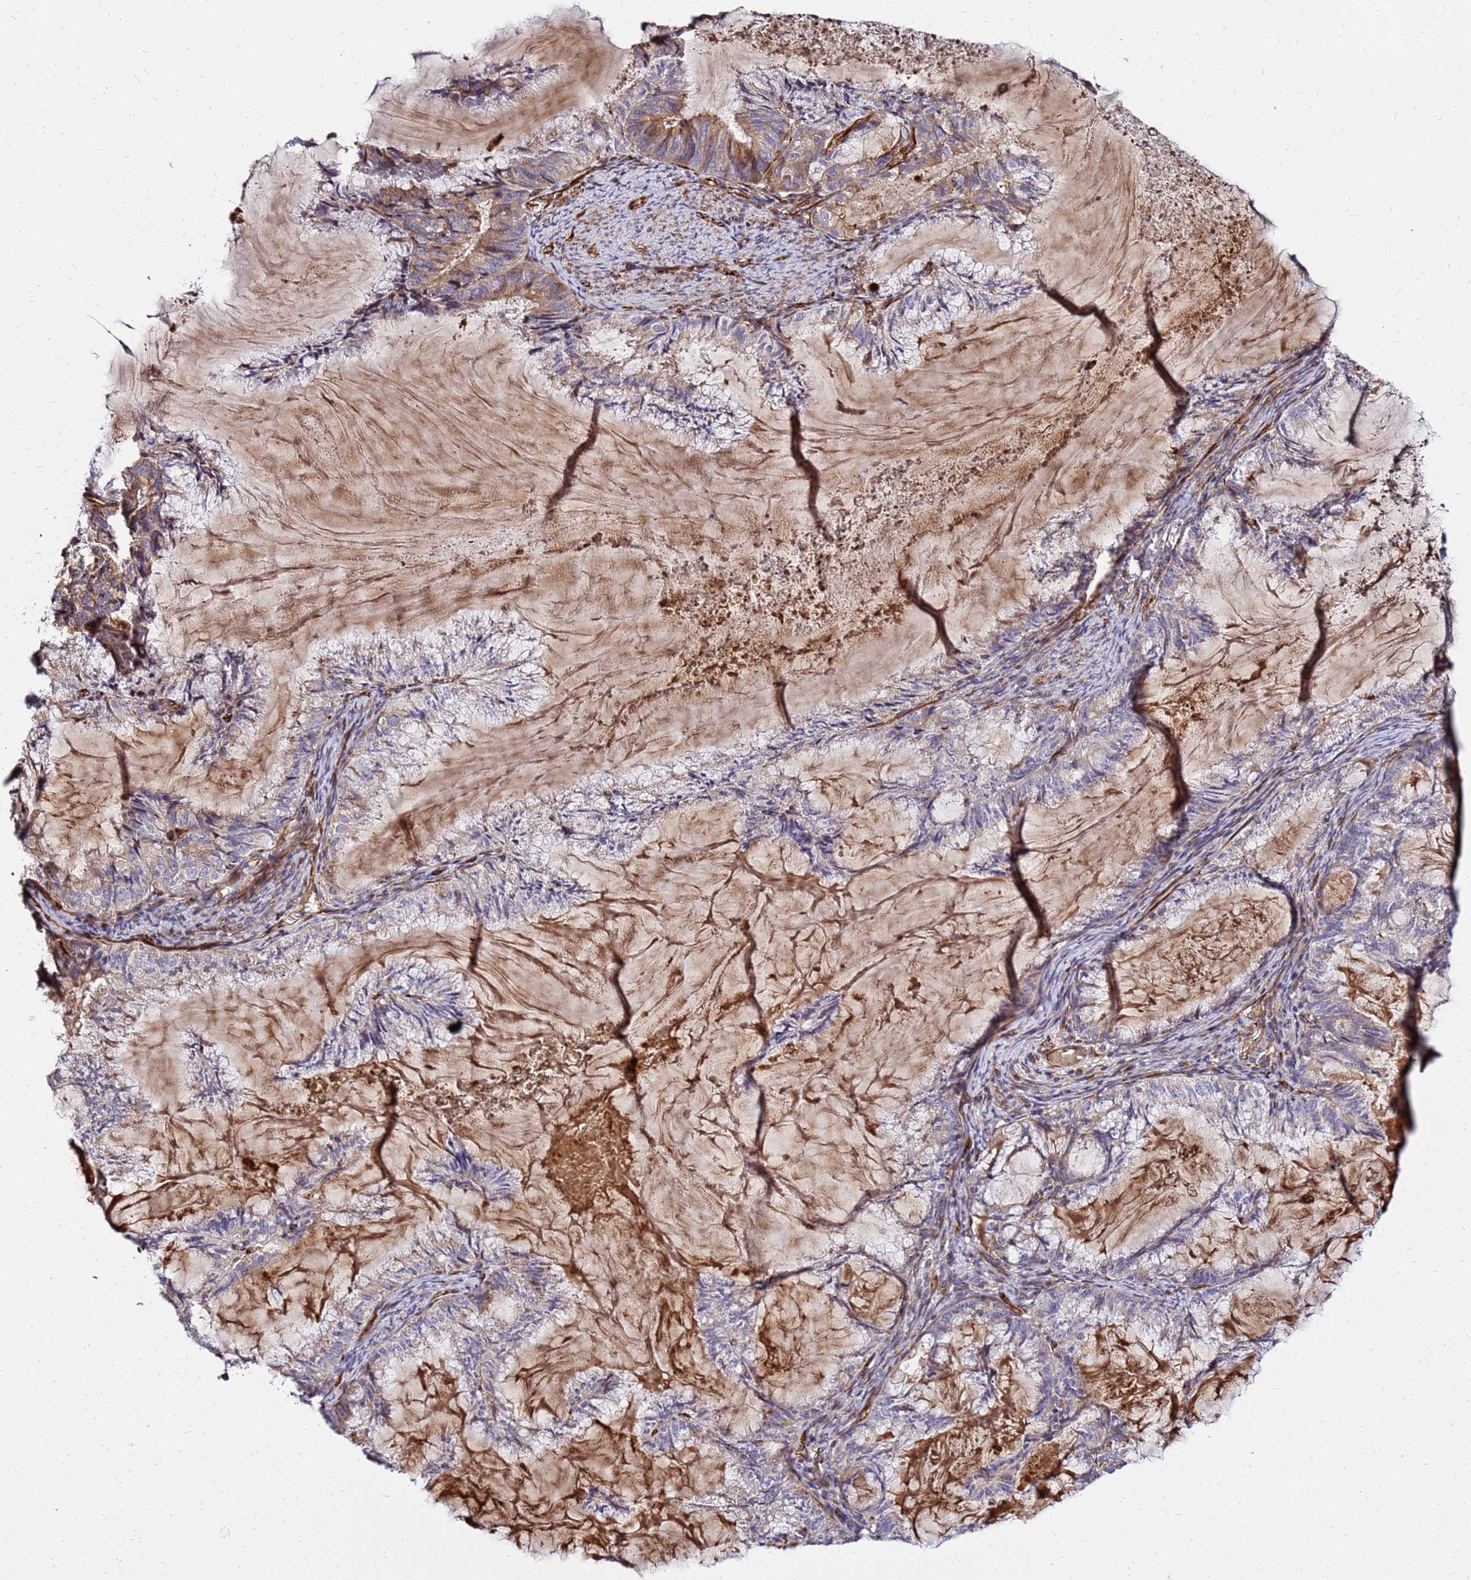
{"staining": {"intensity": "moderate", "quantity": "<25%", "location": "cytoplasmic/membranous"}, "tissue": "endometrial cancer", "cell_type": "Tumor cells", "image_type": "cancer", "snomed": [{"axis": "morphology", "description": "Adenocarcinoma, NOS"}, {"axis": "topography", "description": "Endometrium"}], "caption": "There is low levels of moderate cytoplasmic/membranous positivity in tumor cells of endometrial adenocarcinoma, as demonstrated by immunohistochemical staining (brown color).", "gene": "WWC2", "patient": {"sex": "female", "age": 86}}